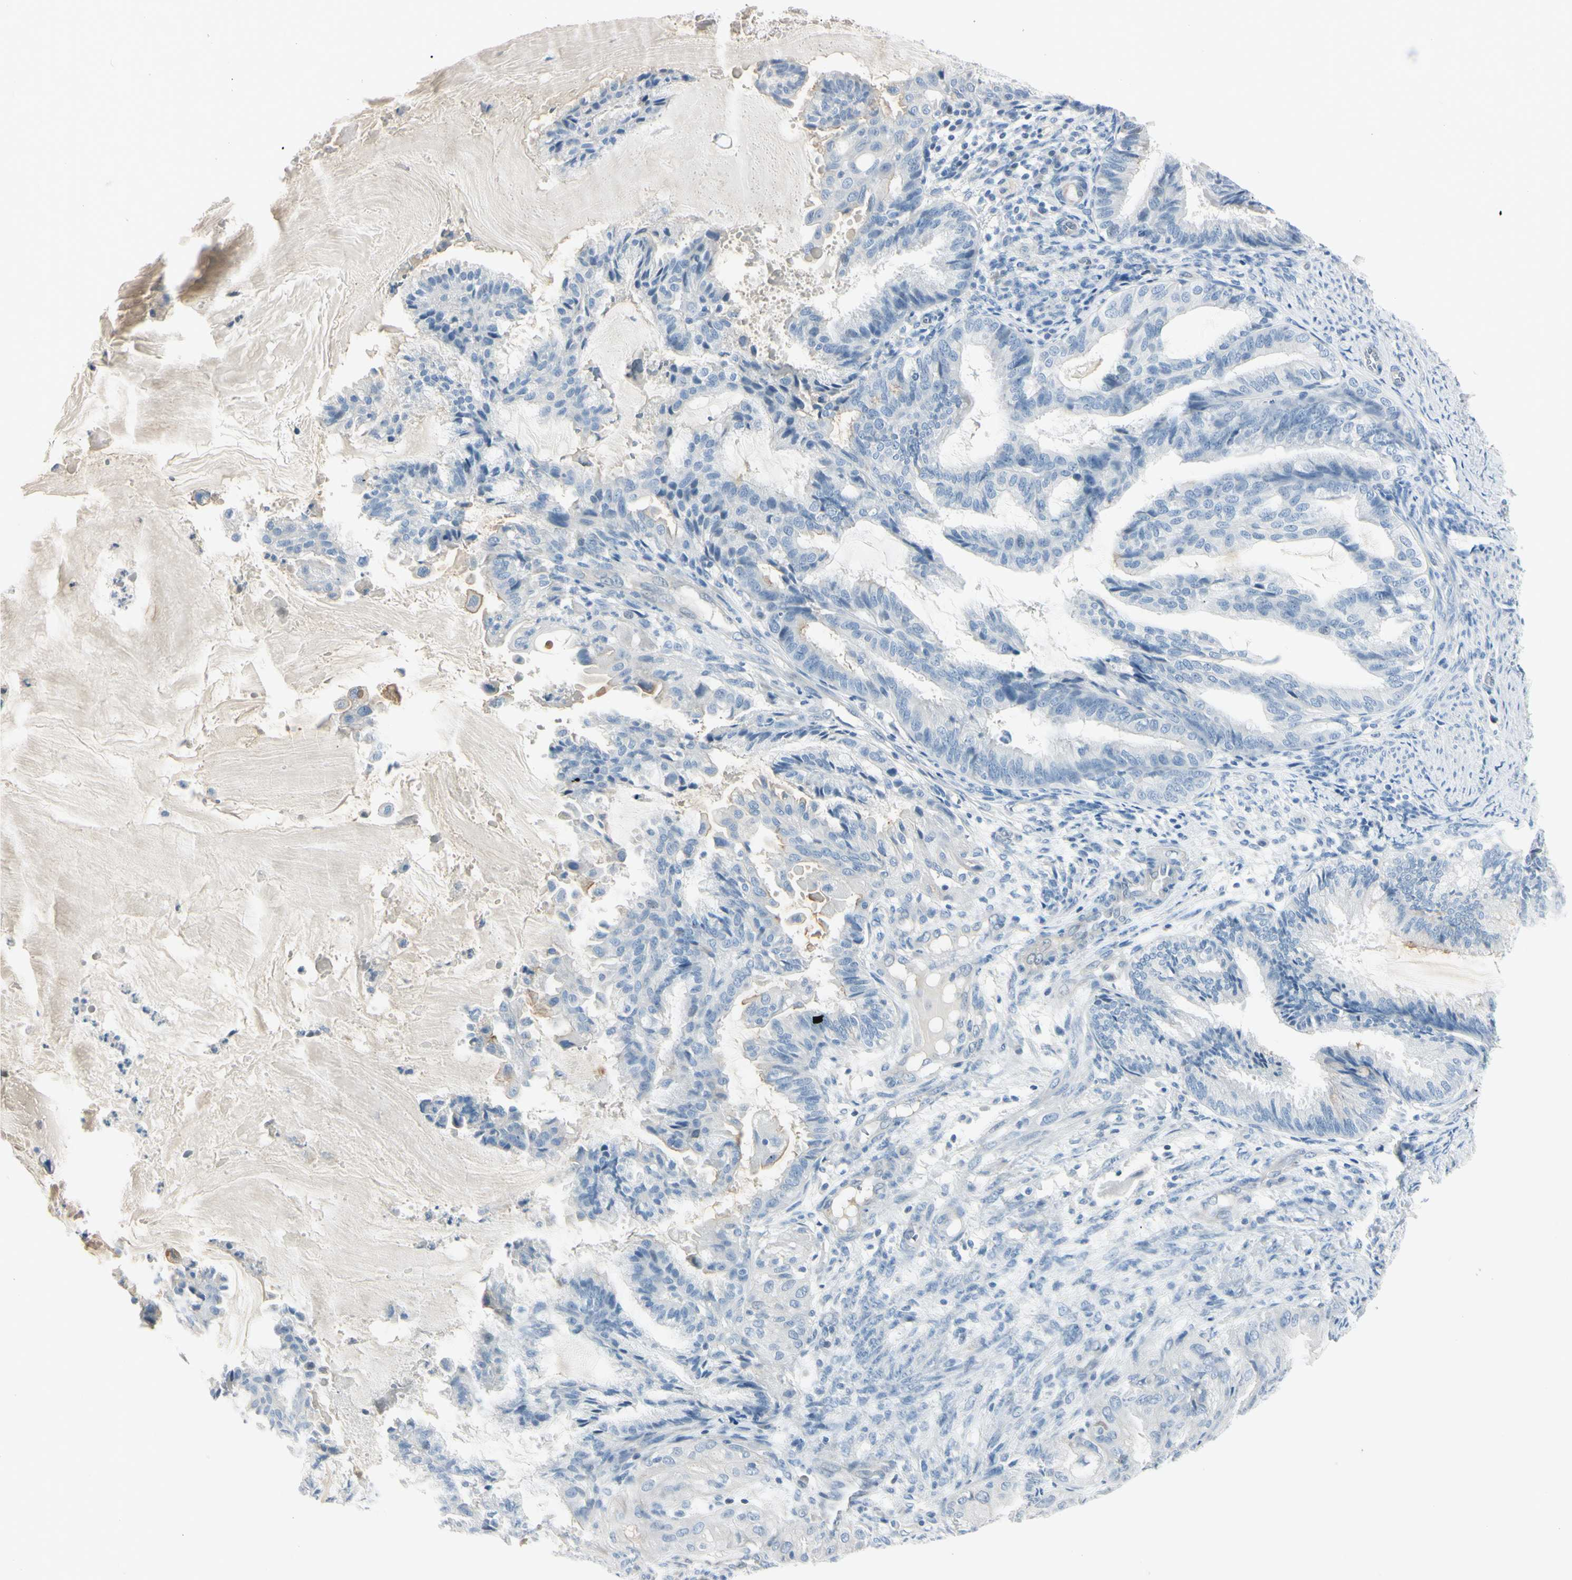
{"staining": {"intensity": "negative", "quantity": "none", "location": "none"}, "tissue": "endometrial cancer", "cell_type": "Tumor cells", "image_type": "cancer", "snomed": [{"axis": "morphology", "description": "Adenocarcinoma, NOS"}, {"axis": "topography", "description": "Endometrium"}], "caption": "High magnification brightfield microscopy of endometrial cancer stained with DAB (3,3'-diaminobenzidine) (brown) and counterstained with hematoxylin (blue): tumor cells show no significant positivity. (DAB (3,3'-diaminobenzidine) immunohistochemistry with hematoxylin counter stain).", "gene": "ASB9", "patient": {"sex": "female", "age": 86}}